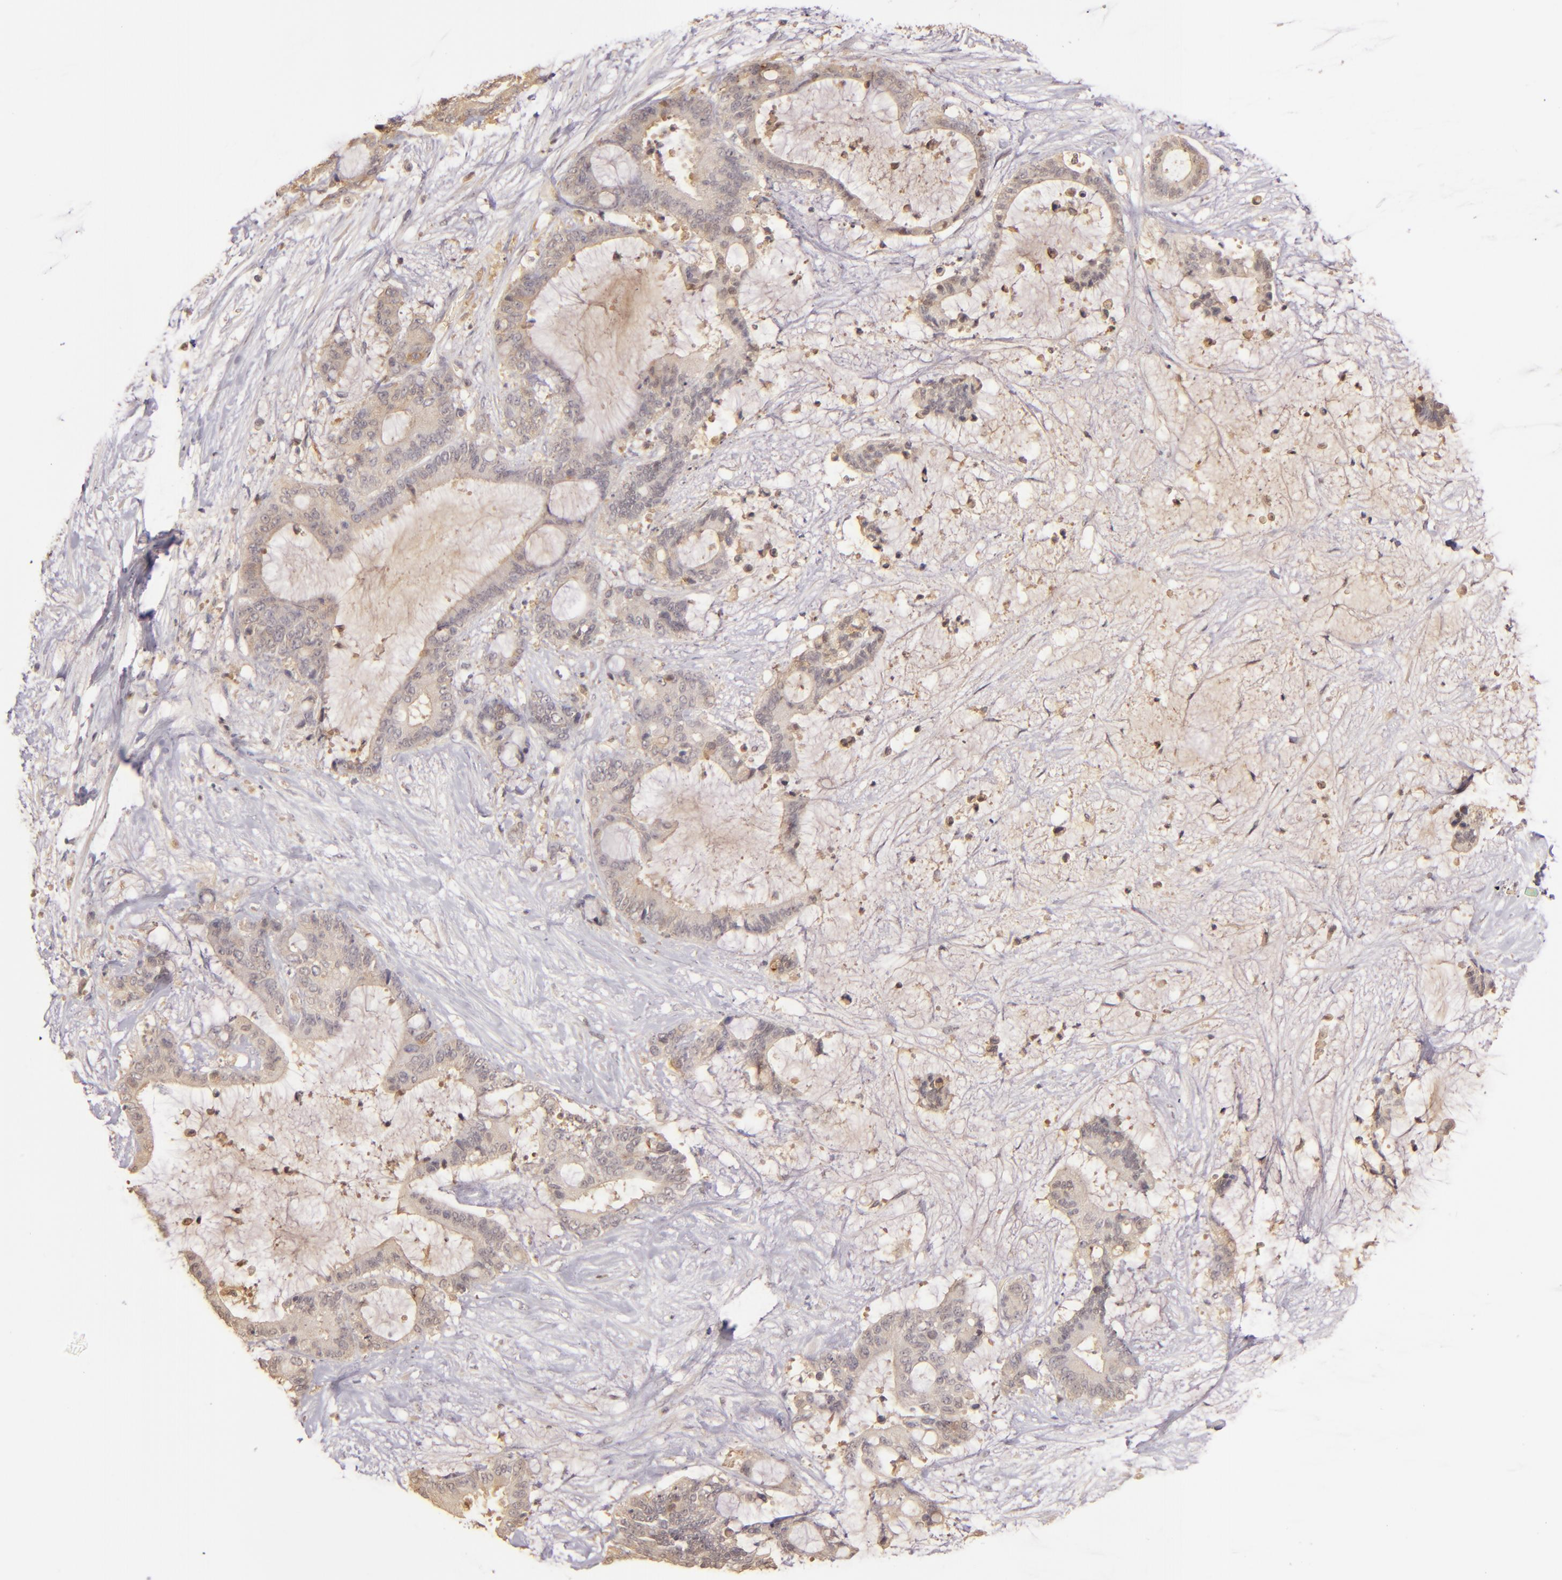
{"staining": {"intensity": "weak", "quantity": ">75%", "location": "cytoplasmic/membranous"}, "tissue": "liver cancer", "cell_type": "Tumor cells", "image_type": "cancer", "snomed": [{"axis": "morphology", "description": "Cholangiocarcinoma"}, {"axis": "topography", "description": "Liver"}], "caption": "Tumor cells show low levels of weak cytoplasmic/membranous expression in approximately >75% of cells in human liver cholangiocarcinoma. Using DAB (3,3'-diaminobenzidine) (brown) and hematoxylin (blue) stains, captured at high magnification using brightfield microscopy.", "gene": "LRG1", "patient": {"sex": "female", "age": 73}}